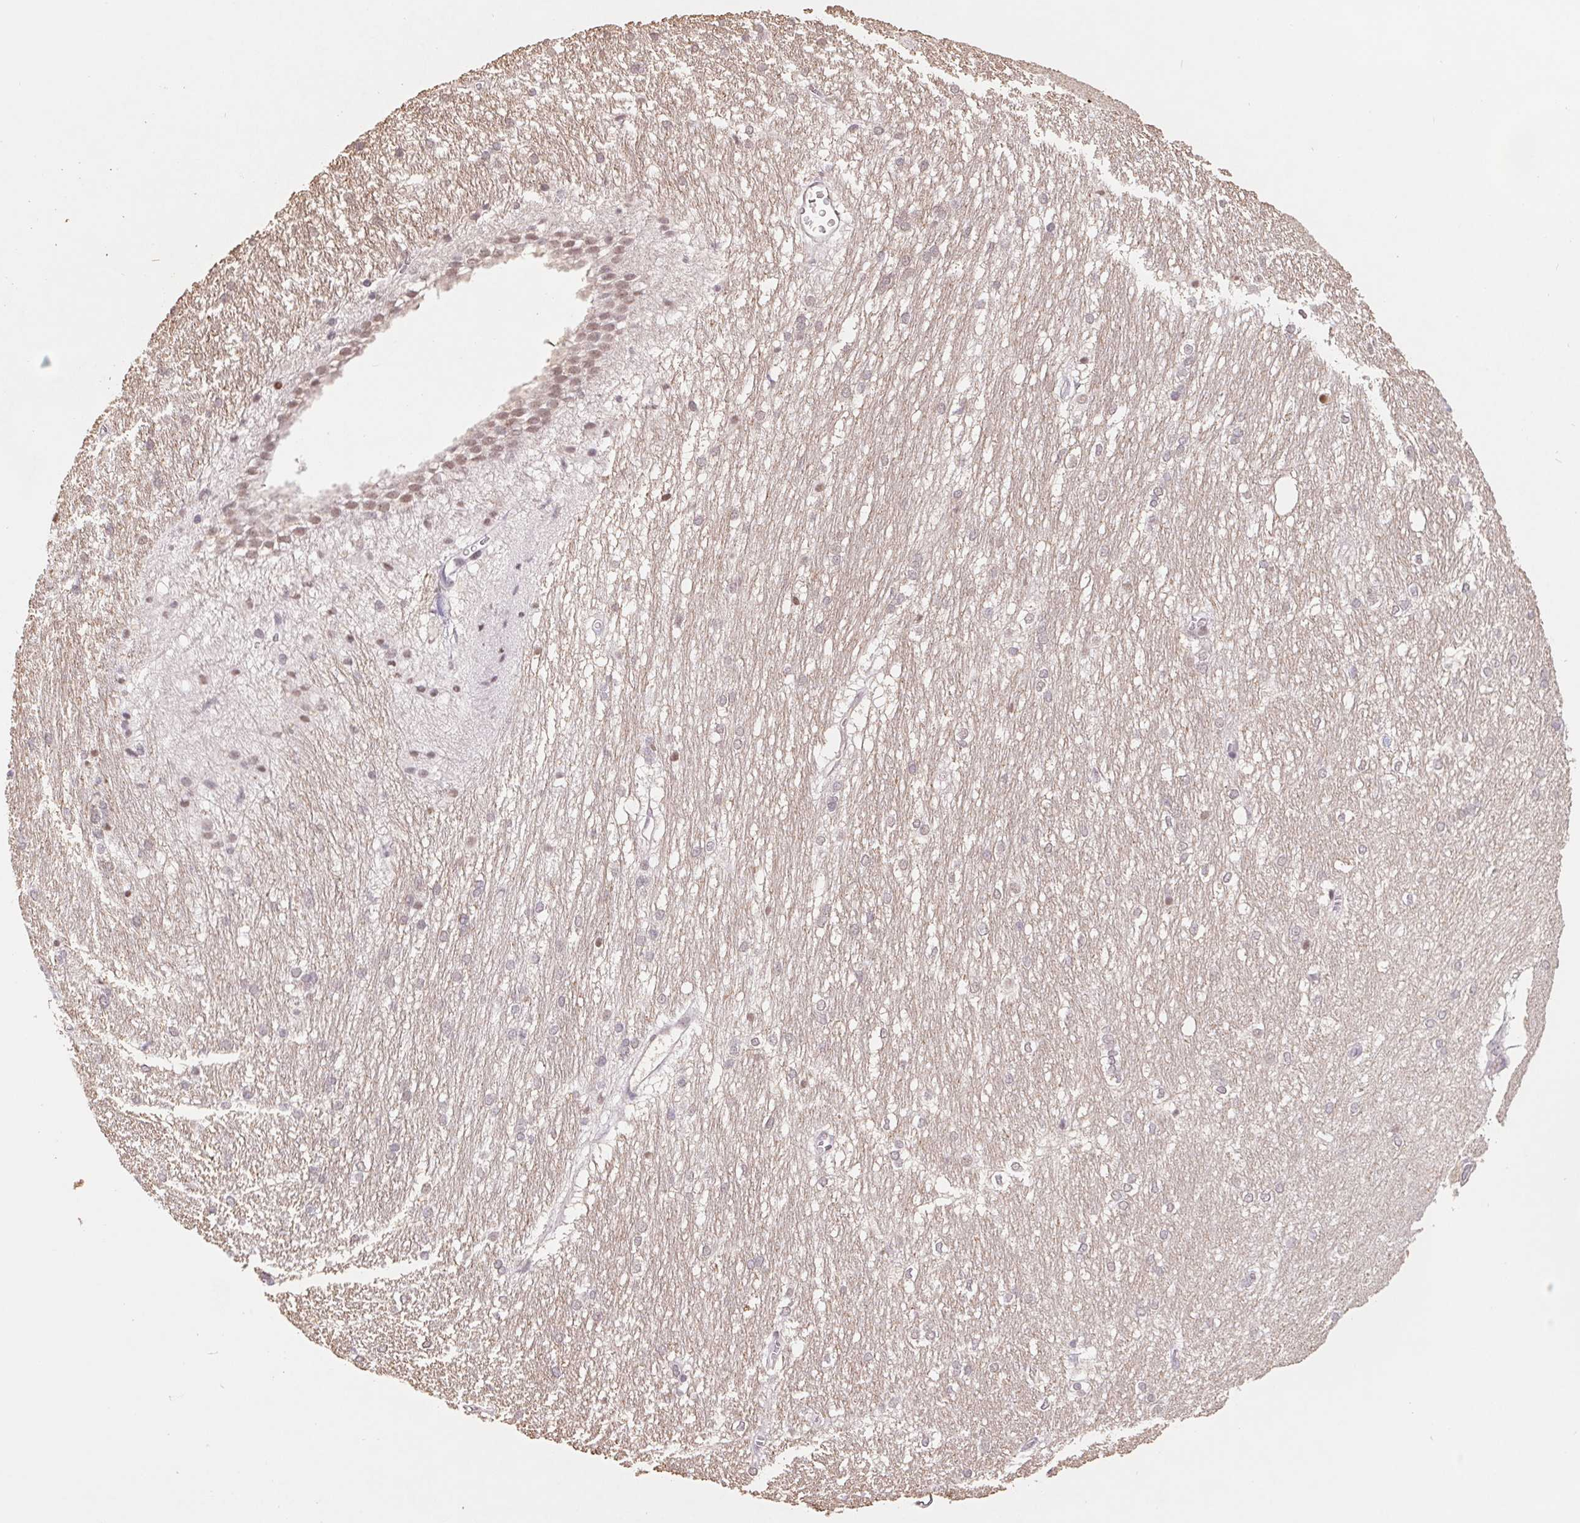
{"staining": {"intensity": "moderate", "quantity": "<25%", "location": "nuclear"}, "tissue": "hippocampus", "cell_type": "Glial cells", "image_type": "normal", "snomed": [{"axis": "morphology", "description": "Normal tissue, NOS"}, {"axis": "topography", "description": "Cerebral cortex"}, {"axis": "topography", "description": "Hippocampus"}], "caption": "An IHC micrograph of benign tissue is shown. Protein staining in brown shows moderate nuclear positivity in hippocampus within glial cells. (IHC, brightfield microscopy, high magnification).", "gene": "TRERF1", "patient": {"sex": "female", "age": 19}}